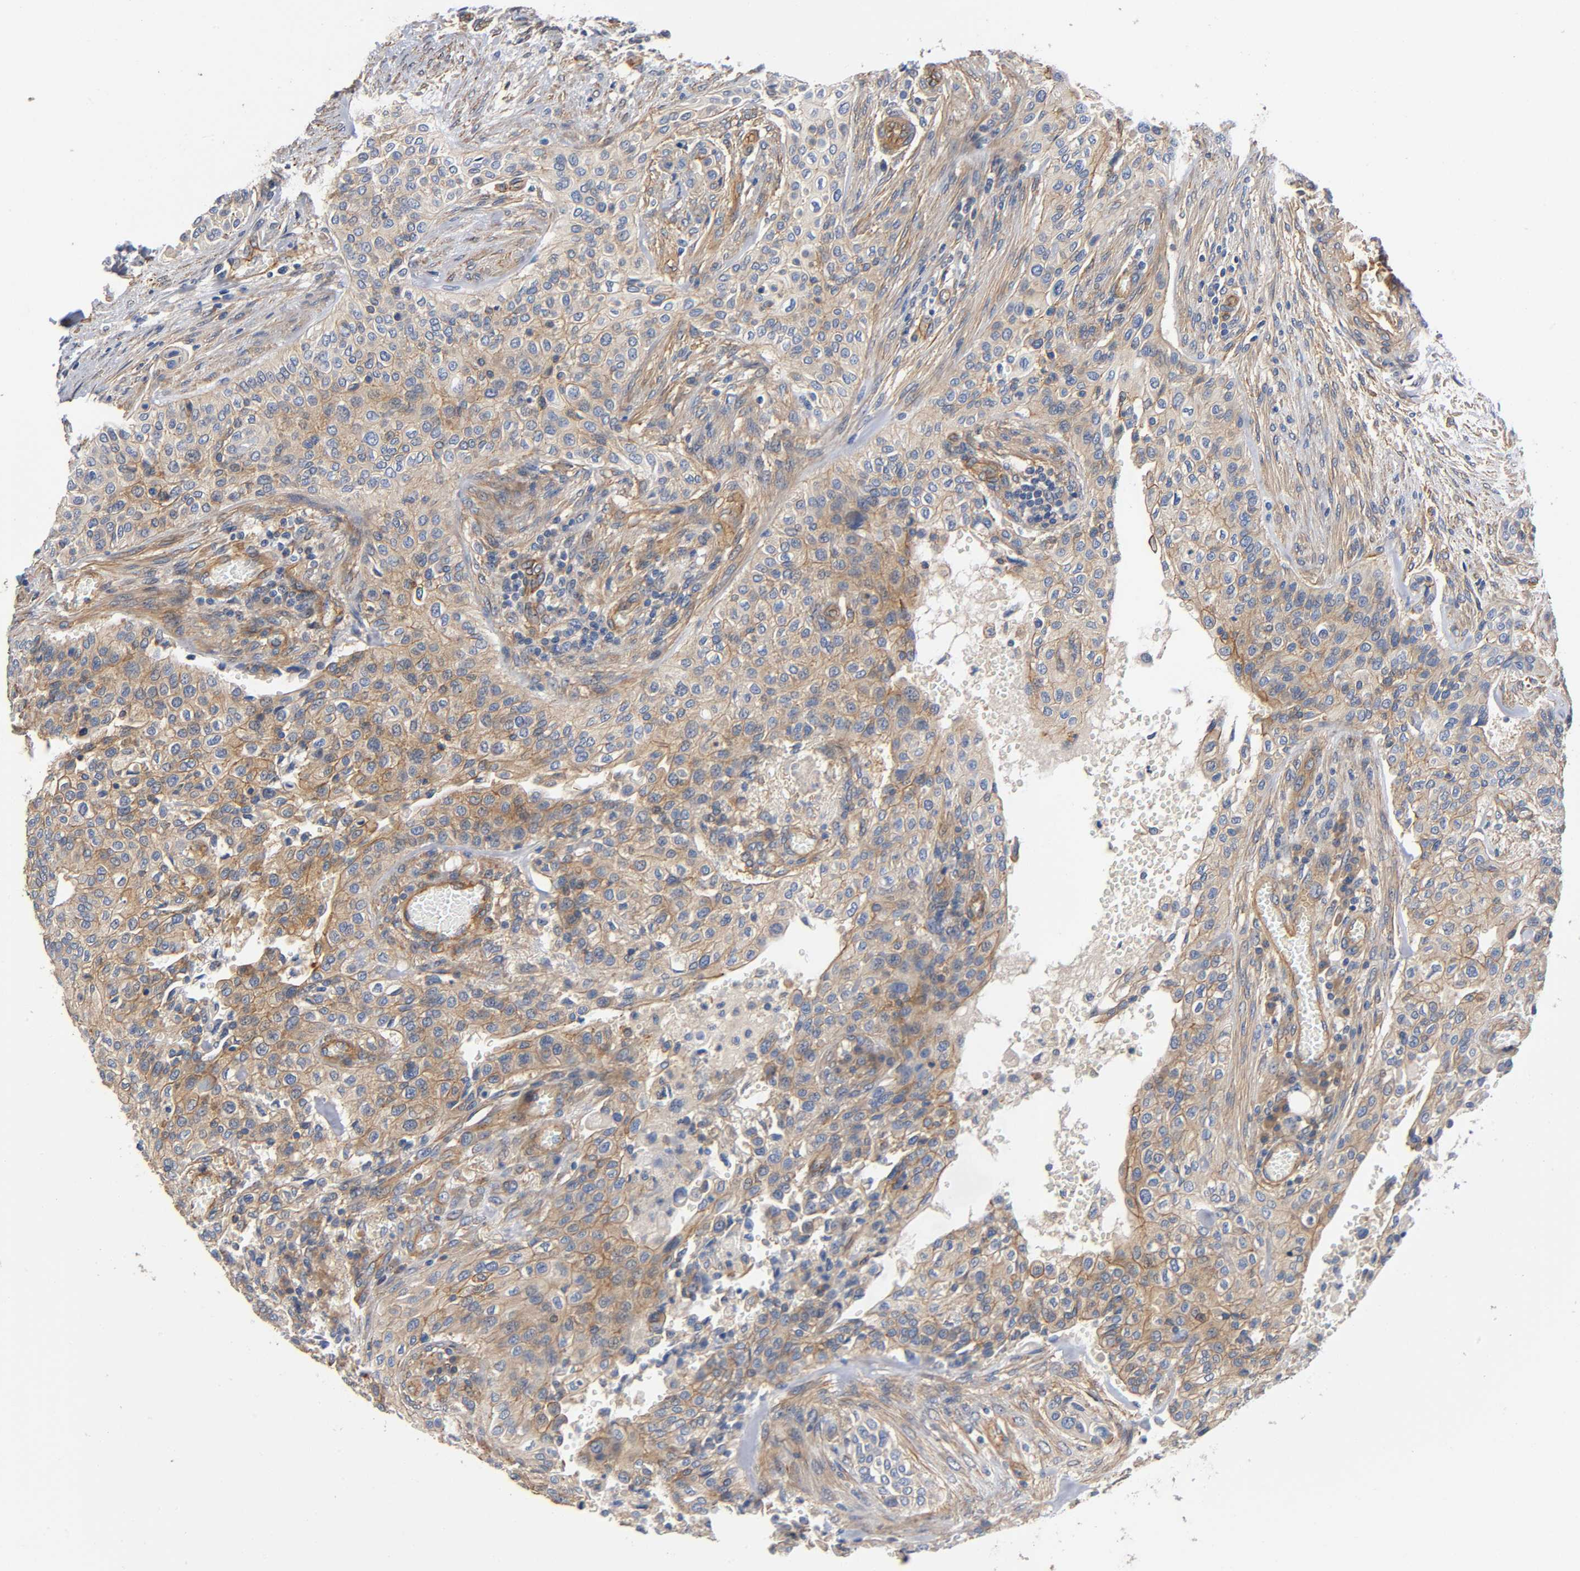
{"staining": {"intensity": "weak", "quantity": ">75%", "location": "cytoplasmic/membranous"}, "tissue": "urothelial cancer", "cell_type": "Tumor cells", "image_type": "cancer", "snomed": [{"axis": "morphology", "description": "Urothelial carcinoma, High grade"}, {"axis": "topography", "description": "Urinary bladder"}], "caption": "A low amount of weak cytoplasmic/membranous expression is identified in approximately >75% of tumor cells in high-grade urothelial carcinoma tissue.", "gene": "MARS1", "patient": {"sex": "male", "age": 74}}